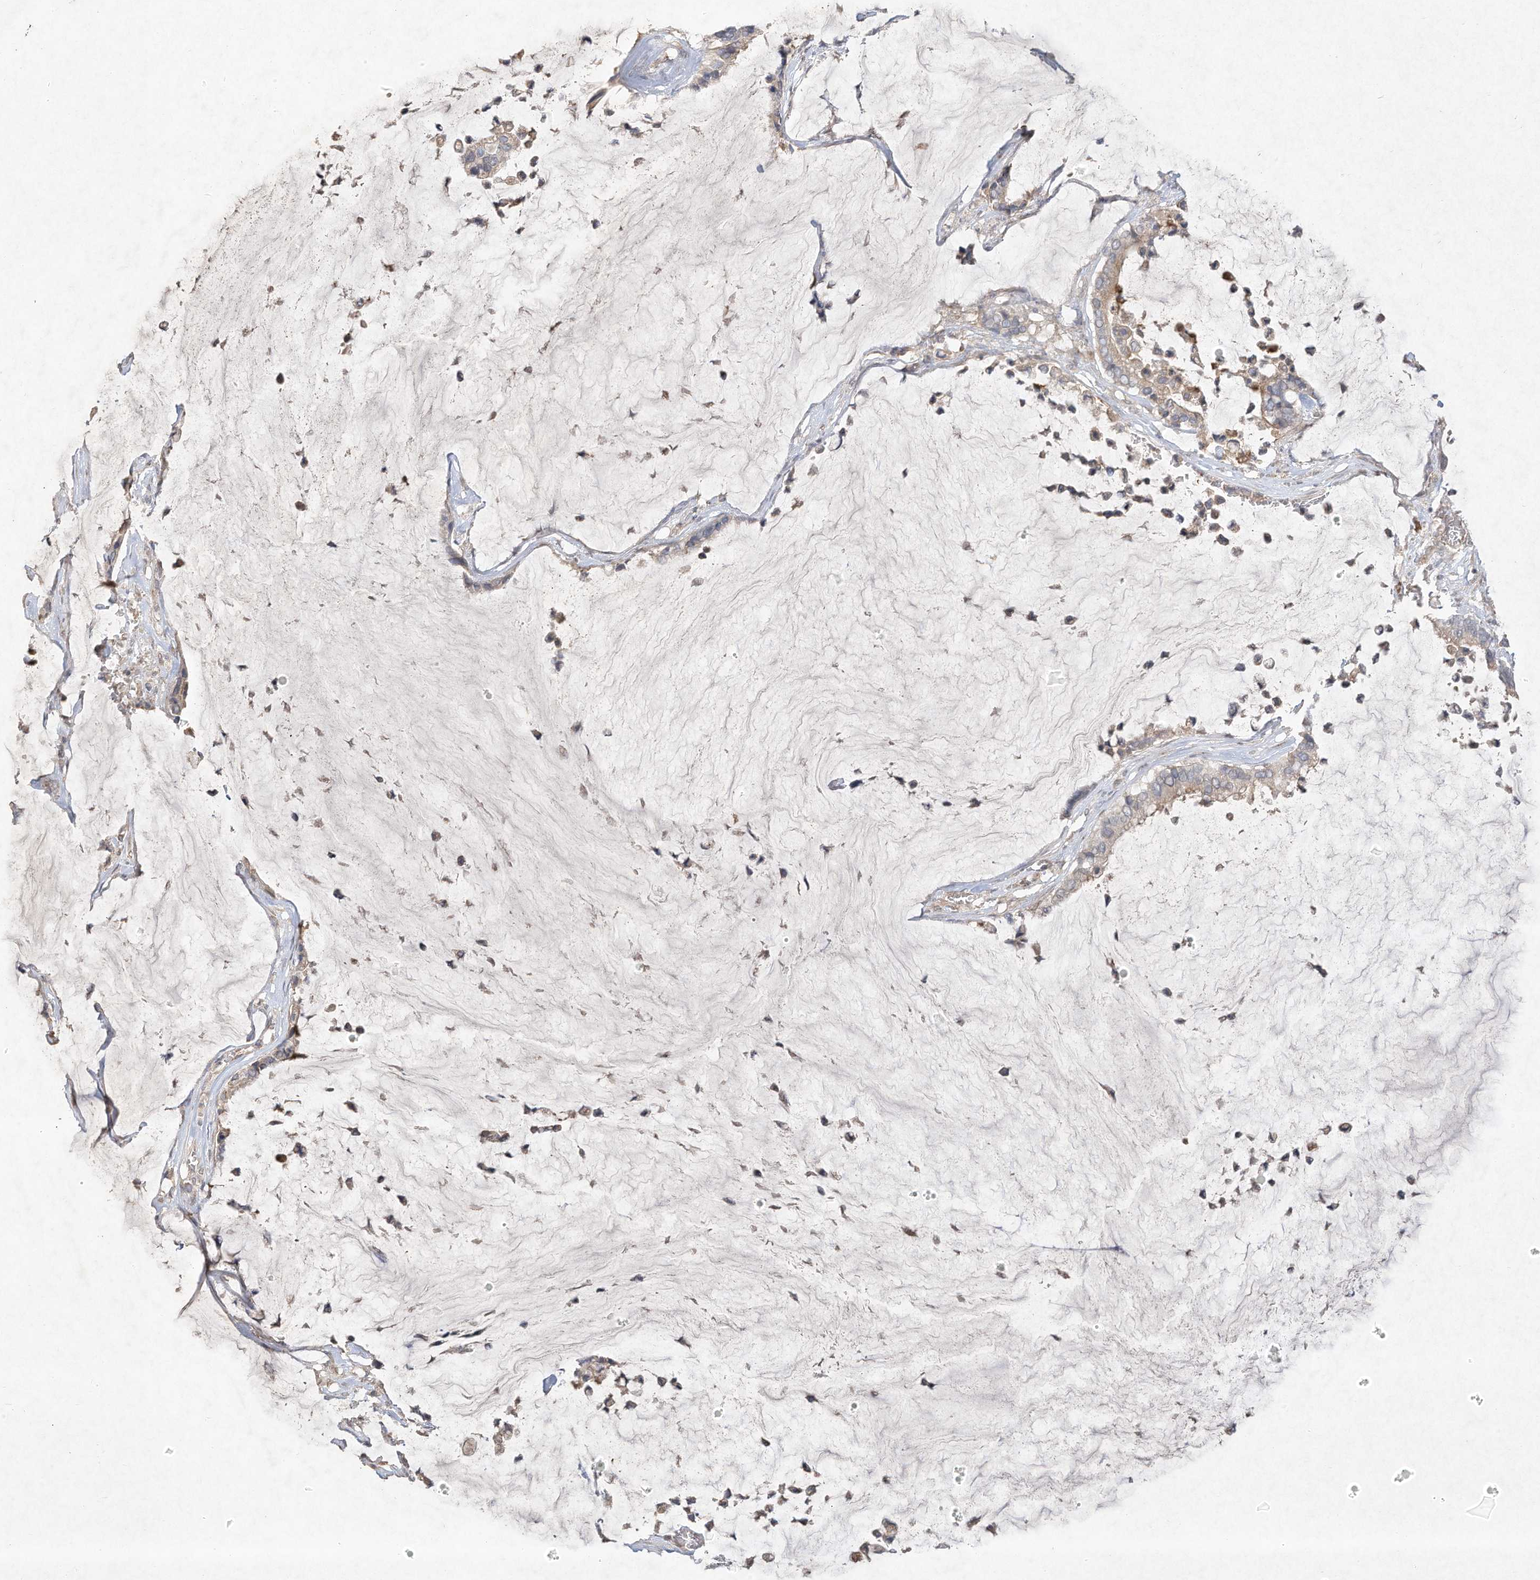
{"staining": {"intensity": "weak", "quantity": "25%-75%", "location": "cytoplasmic/membranous"}, "tissue": "pancreatic cancer", "cell_type": "Tumor cells", "image_type": "cancer", "snomed": [{"axis": "morphology", "description": "Adenocarcinoma, NOS"}, {"axis": "topography", "description": "Pancreas"}], "caption": "Weak cytoplasmic/membranous protein expression is appreciated in about 25%-75% of tumor cells in pancreatic cancer. (brown staining indicates protein expression, while blue staining denotes nuclei).", "gene": "DYNC1I2", "patient": {"sex": "male", "age": 41}}